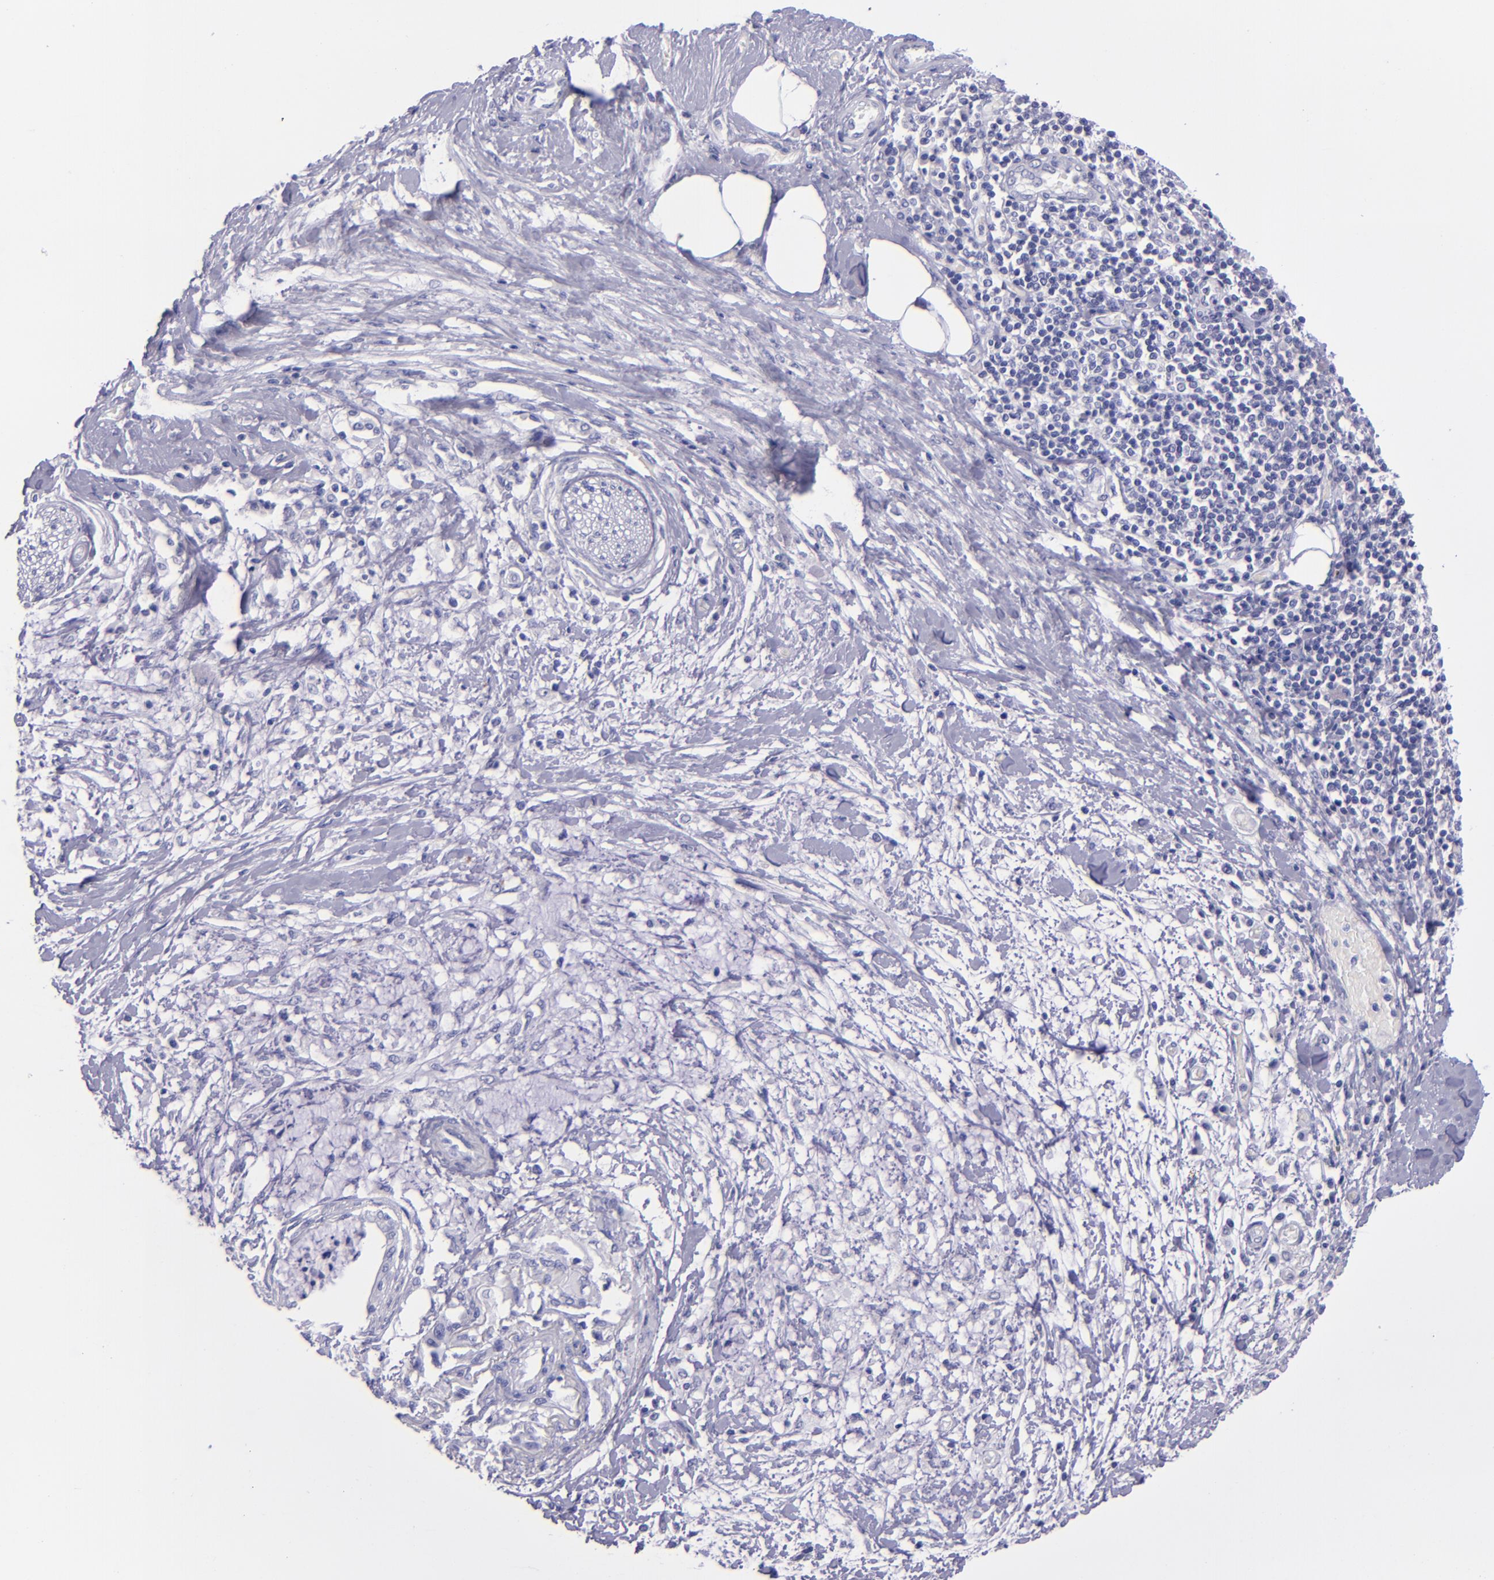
{"staining": {"intensity": "negative", "quantity": "none", "location": "none"}, "tissue": "pancreatic cancer", "cell_type": "Tumor cells", "image_type": "cancer", "snomed": [{"axis": "morphology", "description": "Adenocarcinoma, NOS"}, {"axis": "topography", "description": "Pancreas"}], "caption": "The image reveals no significant staining in tumor cells of pancreatic cancer.", "gene": "TNNT3", "patient": {"sex": "female", "age": 64}}